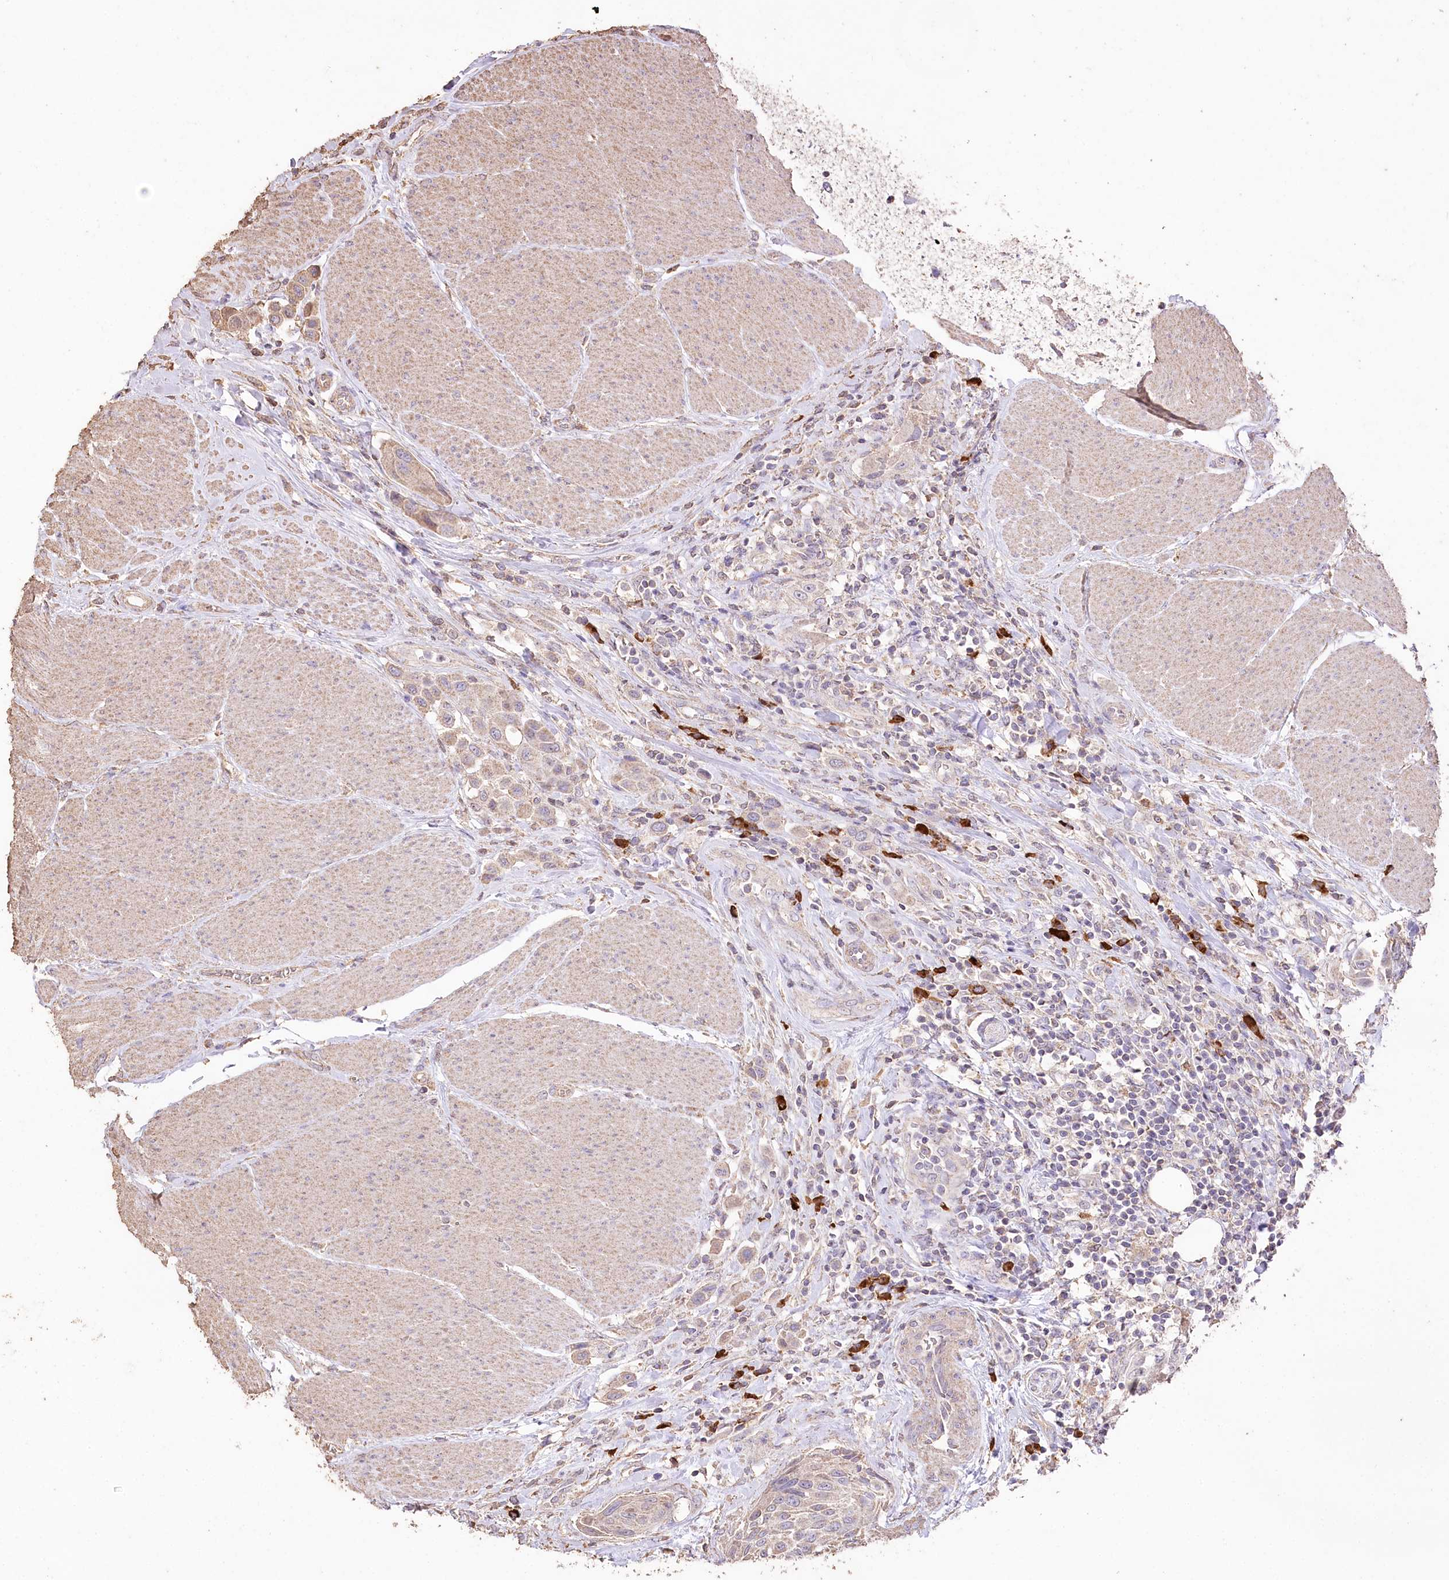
{"staining": {"intensity": "weak", "quantity": "<25%", "location": "cytoplasmic/membranous"}, "tissue": "urothelial cancer", "cell_type": "Tumor cells", "image_type": "cancer", "snomed": [{"axis": "morphology", "description": "Urothelial carcinoma, High grade"}, {"axis": "topography", "description": "Urinary bladder"}], "caption": "DAB (3,3'-diaminobenzidine) immunohistochemical staining of human high-grade urothelial carcinoma exhibits no significant expression in tumor cells.", "gene": "IREB2", "patient": {"sex": "male", "age": 50}}